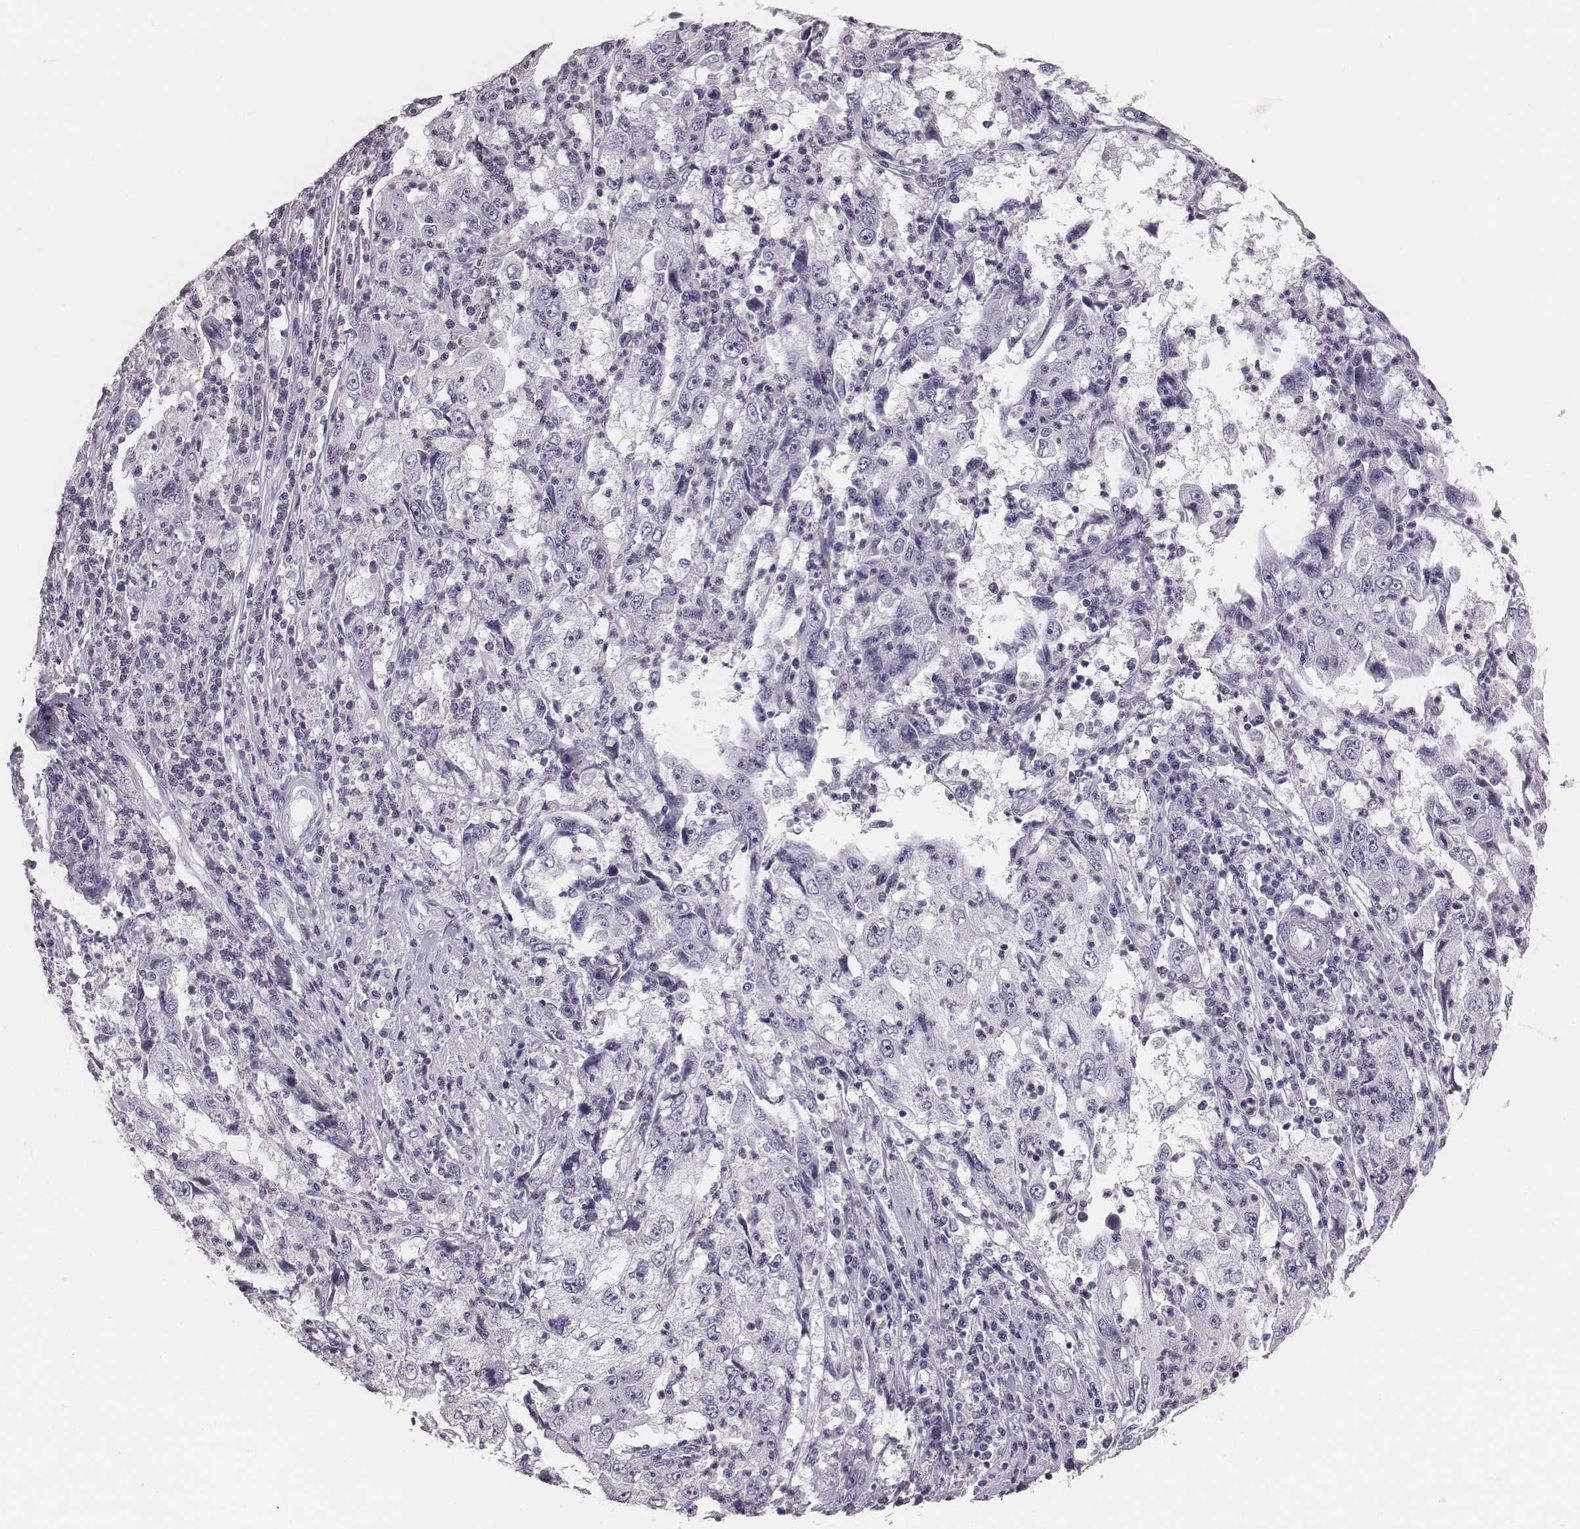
{"staining": {"intensity": "negative", "quantity": "none", "location": "none"}, "tissue": "cervical cancer", "cell_type": "Tumor cells", "image_type": "cancer", "snomed": [{"axis": "morphology", "description": "Squamous cell carcinoma, NOS"}, {"axis": "topography", "description": "Cervix"}], "caption": "DAB (3,3'-diaminobenzidine) immunohistochemical staining of human cervical squamous cell carcinoma reveals no significant staining in tumor cells.", "gene": "CSH1", "patient": {"sex": "female", "age": 36}}